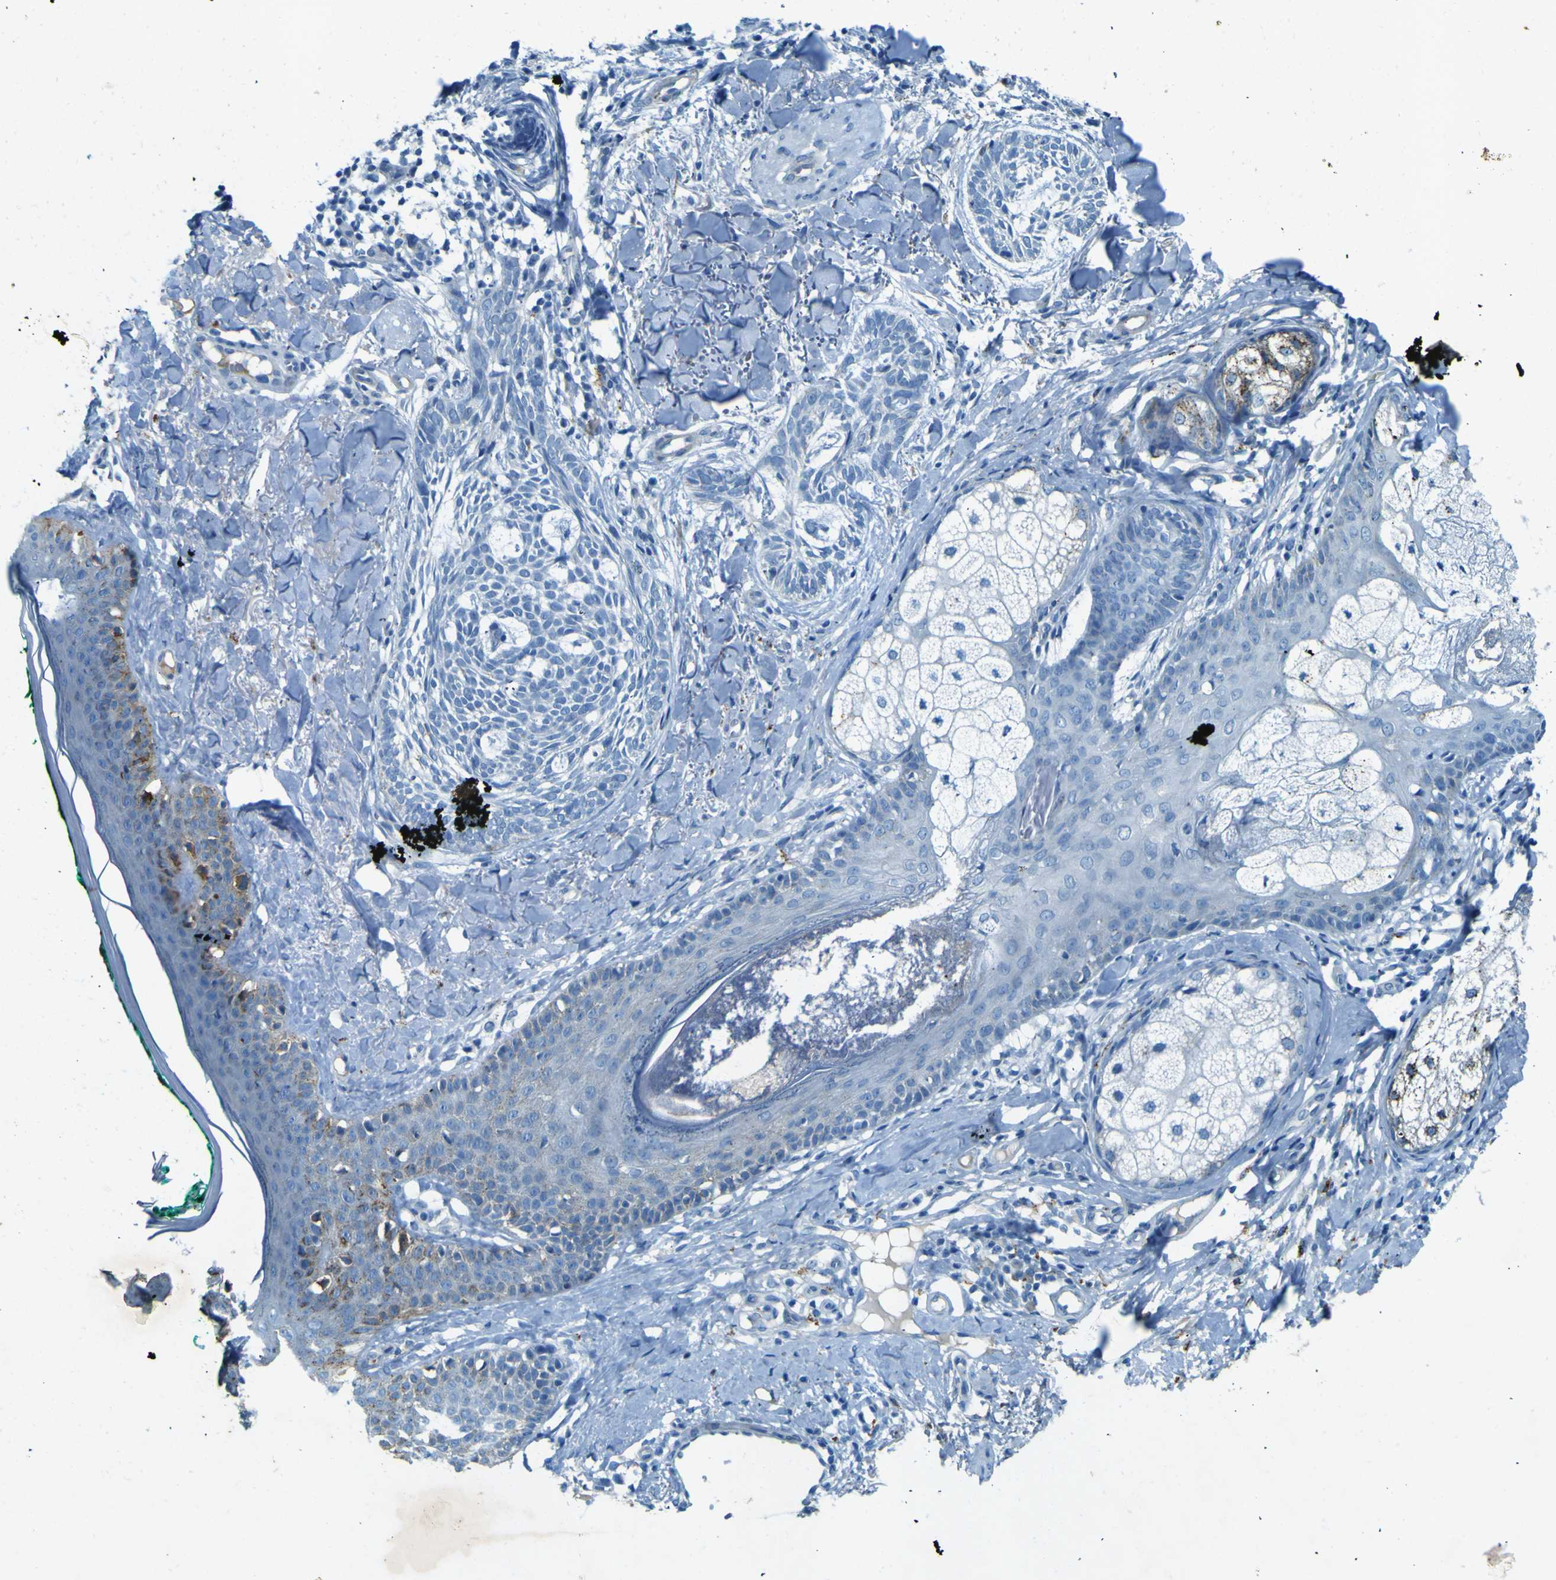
{"staining": {"intensity": "negative", "quantity": "none", "location": "none"}, "tissue": "skin cancer", "cell_type": "Tumor cells", "image_type": "cancer", "snomed": [{"axis": "morphology", "description": "Basal cell carcinoma"}, {"axis": "topography", "description": "Skin"}], "caption": "IHC of human basal cell carcinoma (skin) exhibits no expression in tumor cells.", "gene": "PDE9A", "patient": {"sex": "male", "age": 43}}